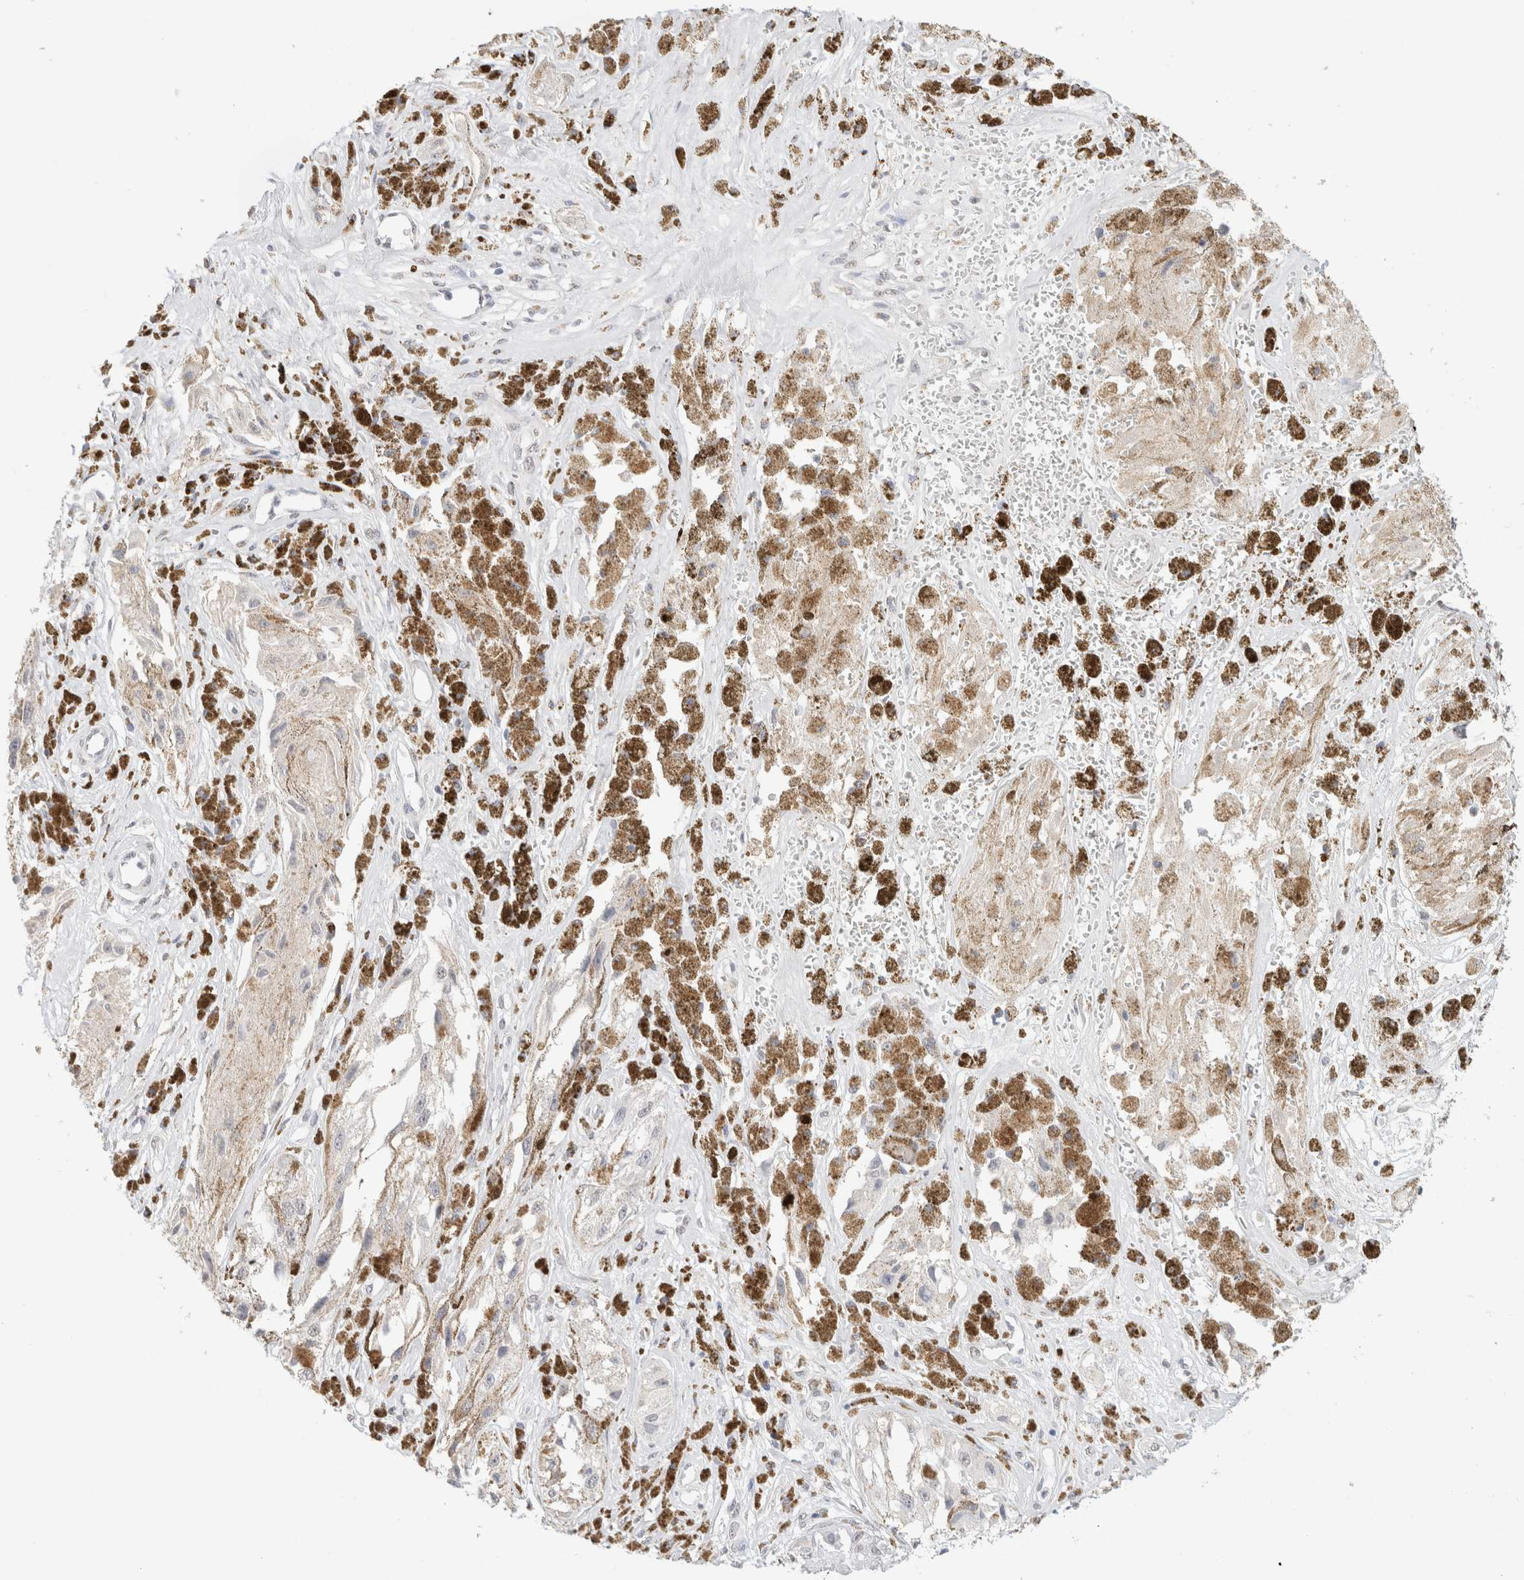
{"staining": {"intensity": "negative", "quantity": "none", "location": "none"}, "tissue": "melanoma", "cell_type": "Tumor cells", "image_type": "cancer", "snomed": [{"axis": "morphology", "description": "Malignant melanoma, NOS"}, {"axis": "topography", "description": "Skin"}], "caption": "Immunohistochemistry (IHC) photomicrograph of neoplastic tissue: human melanoma stained with DAB reveals no significant protein positivity in tumor cells. (DAB IHC with hematoxylin counter stain).", "gene": "CD80", "patient": {"sex": "male", "age": 88}}